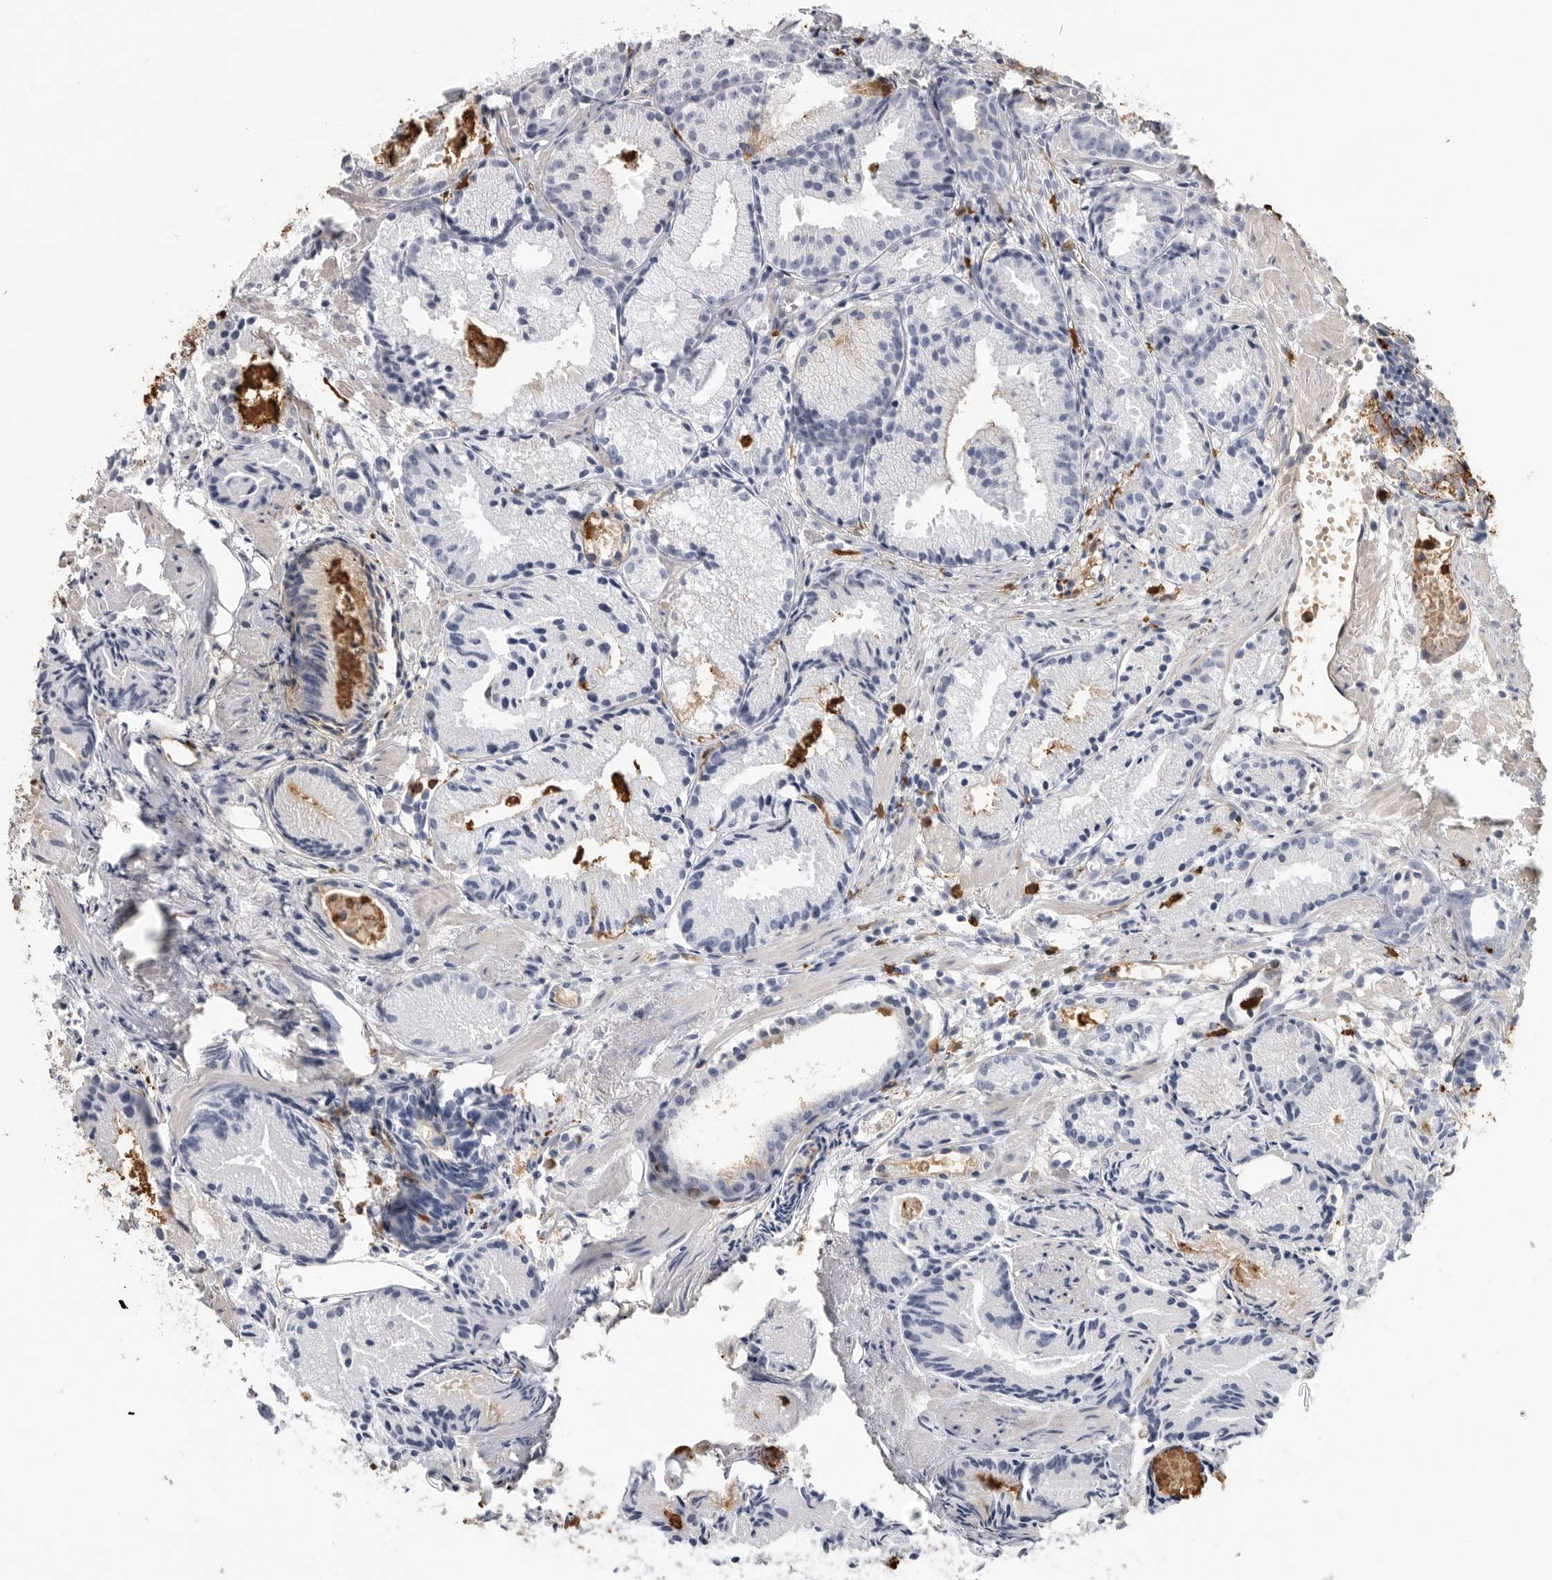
{"staining": {"intensity": "negative", "quantity": "none", "location": "none"}, "tissue": "prostate cancer", "cell_type": "Tumor cells", "image_type": "cancer", "snomed": [{"axis": "morphology", "description": "Adenocarcinoma, Low grade"}, {"axis": "topography", "description": "Prostate"}], "caption": "This is an immunohistochemistry micrograph of human adenocarcinoma (low-grade) (prostate). There is no staining in tumor cells.", "gene": "CYB561D1", "patient": {"sex": "male", "age": 88}}